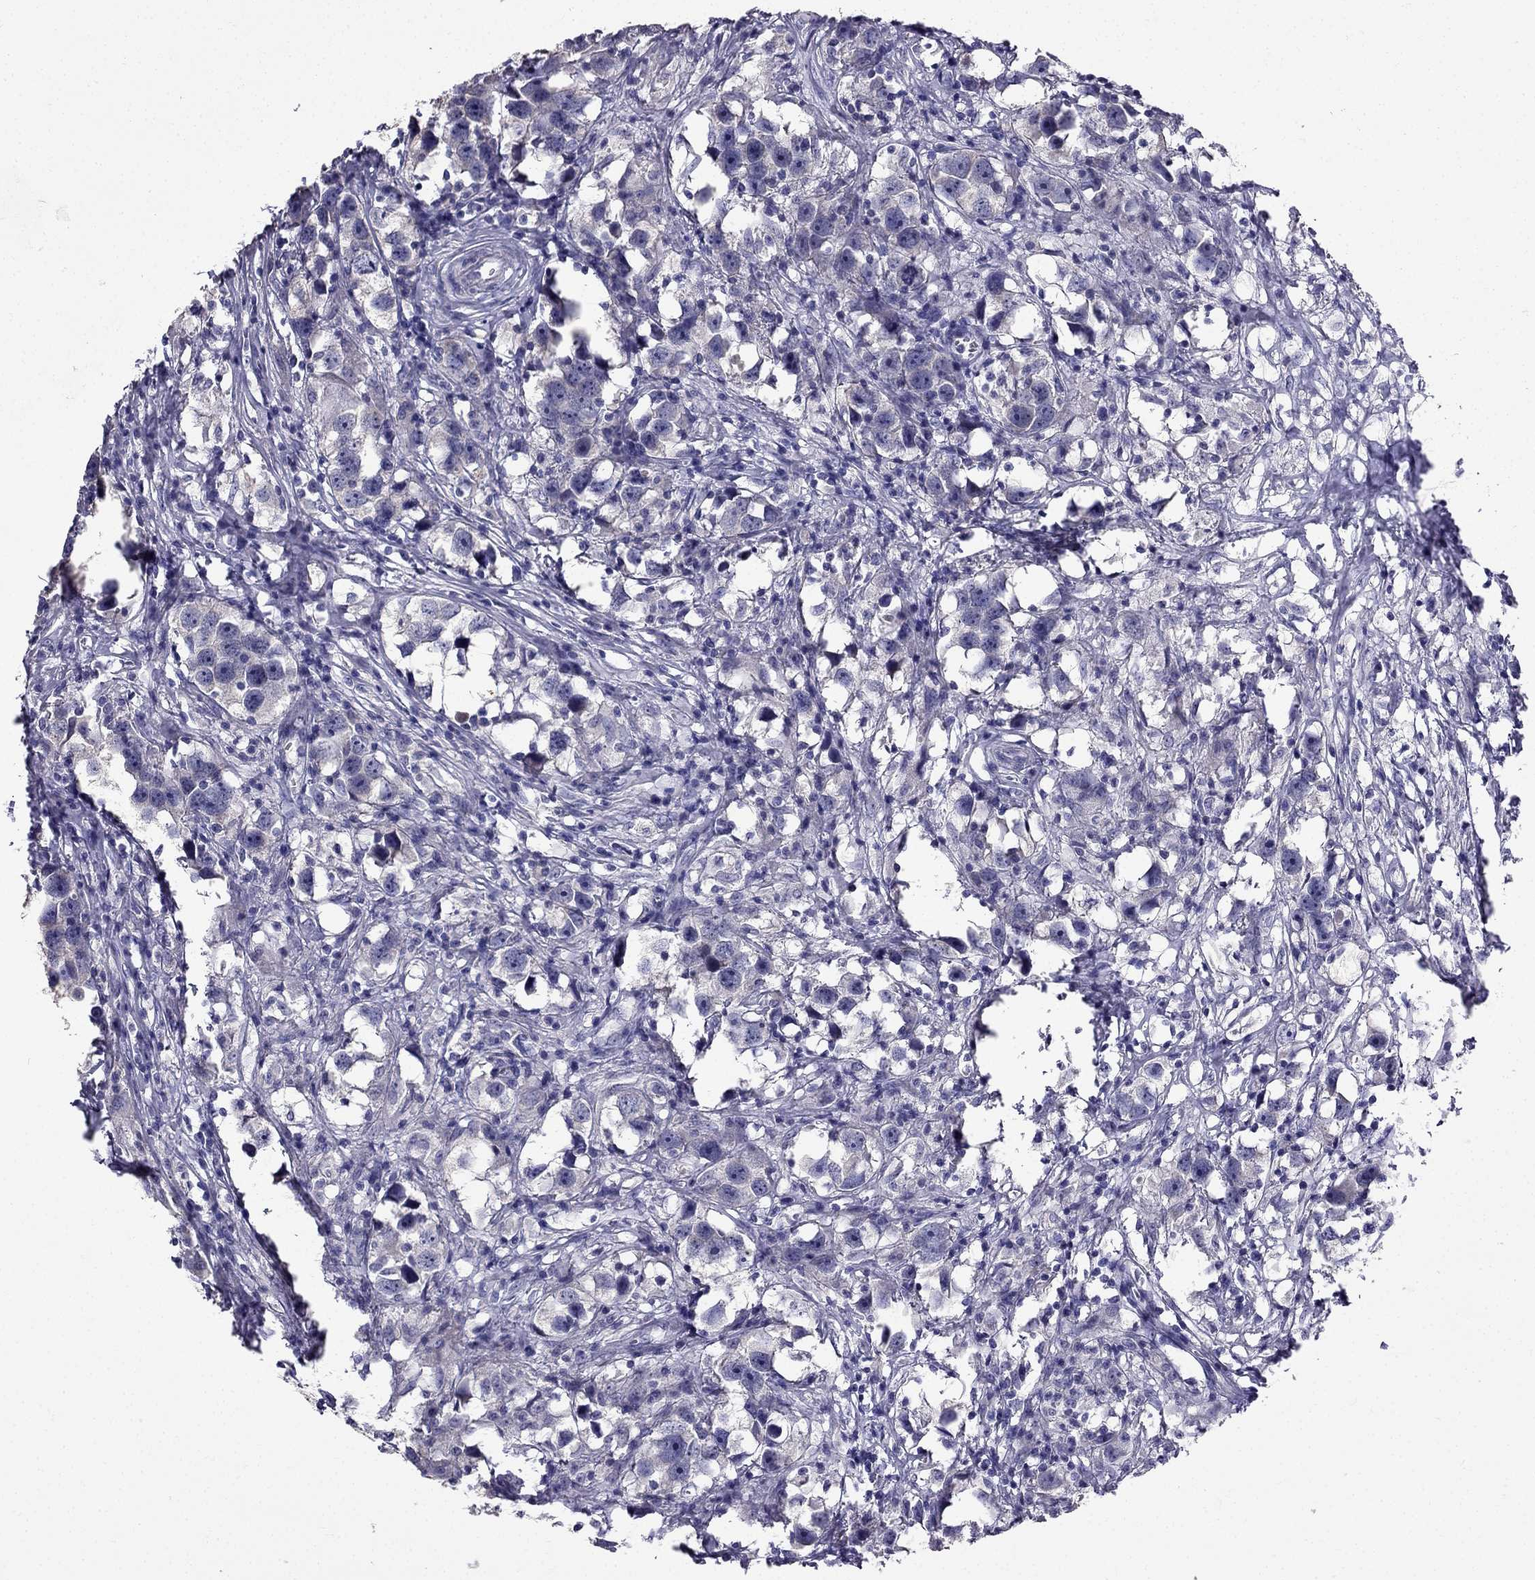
{"staining": {"intensity": "negative", "quantity": "none", "location": "none"}, "tissue": "testis cancer", "cell_type": "Tumor cells", "image_type": "cancer", "snomed": [{"axis": "morphology", "description": "Seminoma, NOS"}, {"axis": "topography", "description": "Testis"}], "caption": "Tumor cells are negative for brown protein staining in testis seminoma.", "gene": "AS3MT", "patient": {"sex": "male", "age": 49}}